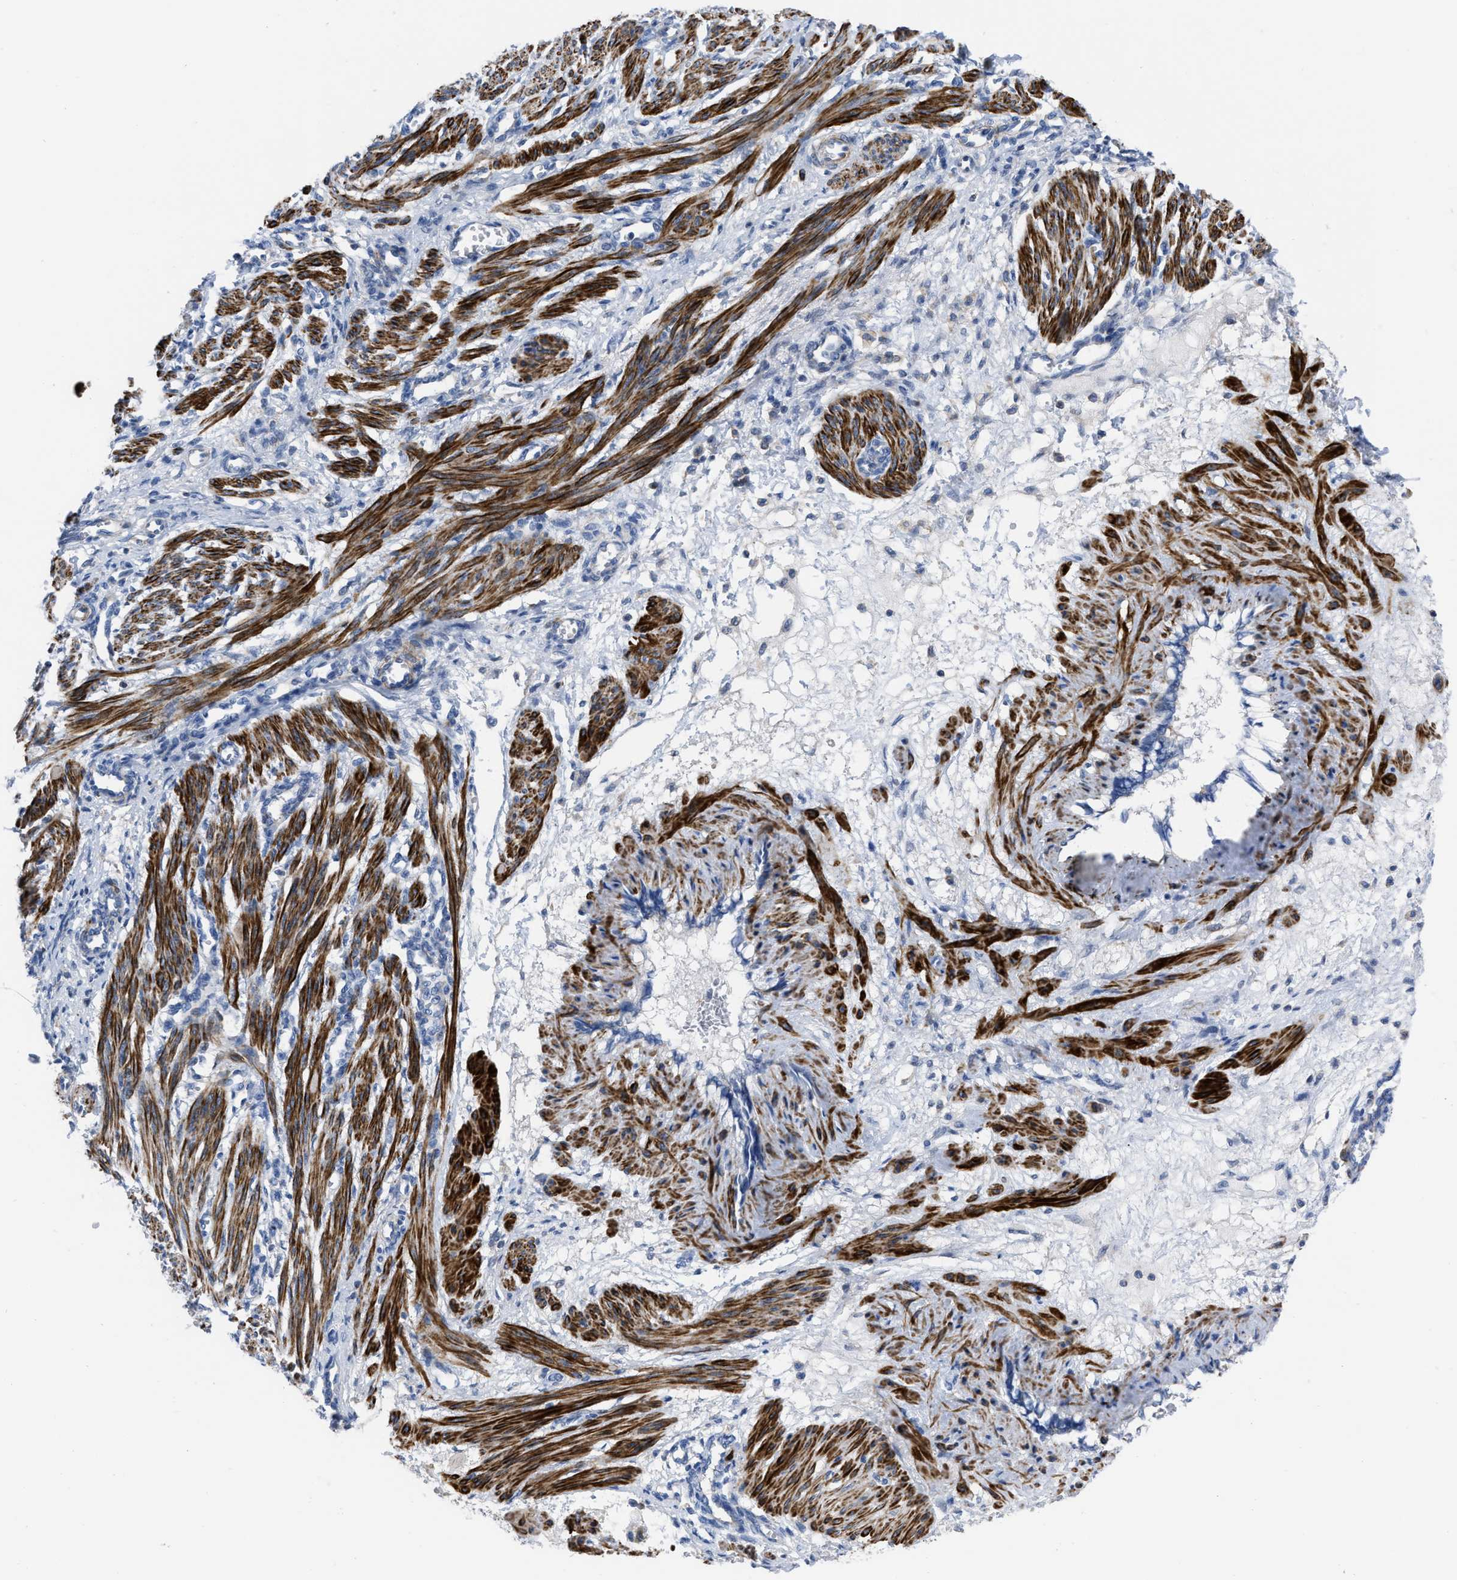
{"staining": {"intensity": "strong", "quantity": ">75%", "location": "cytoplasmic/membranous"}, "tissue": "smooth muscle", "cell_type": "Smooth muscle cells", "image_type": "normal", "snomed": [{"axis": "morphology", "description": "Normal tissue, NOS"}, {"axis": "topography", "description": "Endometrium"}], "caption": "Brown immunohistochemical staining in unremarkable smooth muscle exhibits strong cytoplasmic/membranous positivity in about >75% of smooth muscle cells. The protein is stained brown, and the nuclei are stained in blue (DAB (3,3'-diaminobenzidine) IHC with brightfield microscopy, high magnification).", "gene": "PRMT2", "patient": {"sex": "female", "age": 33}}